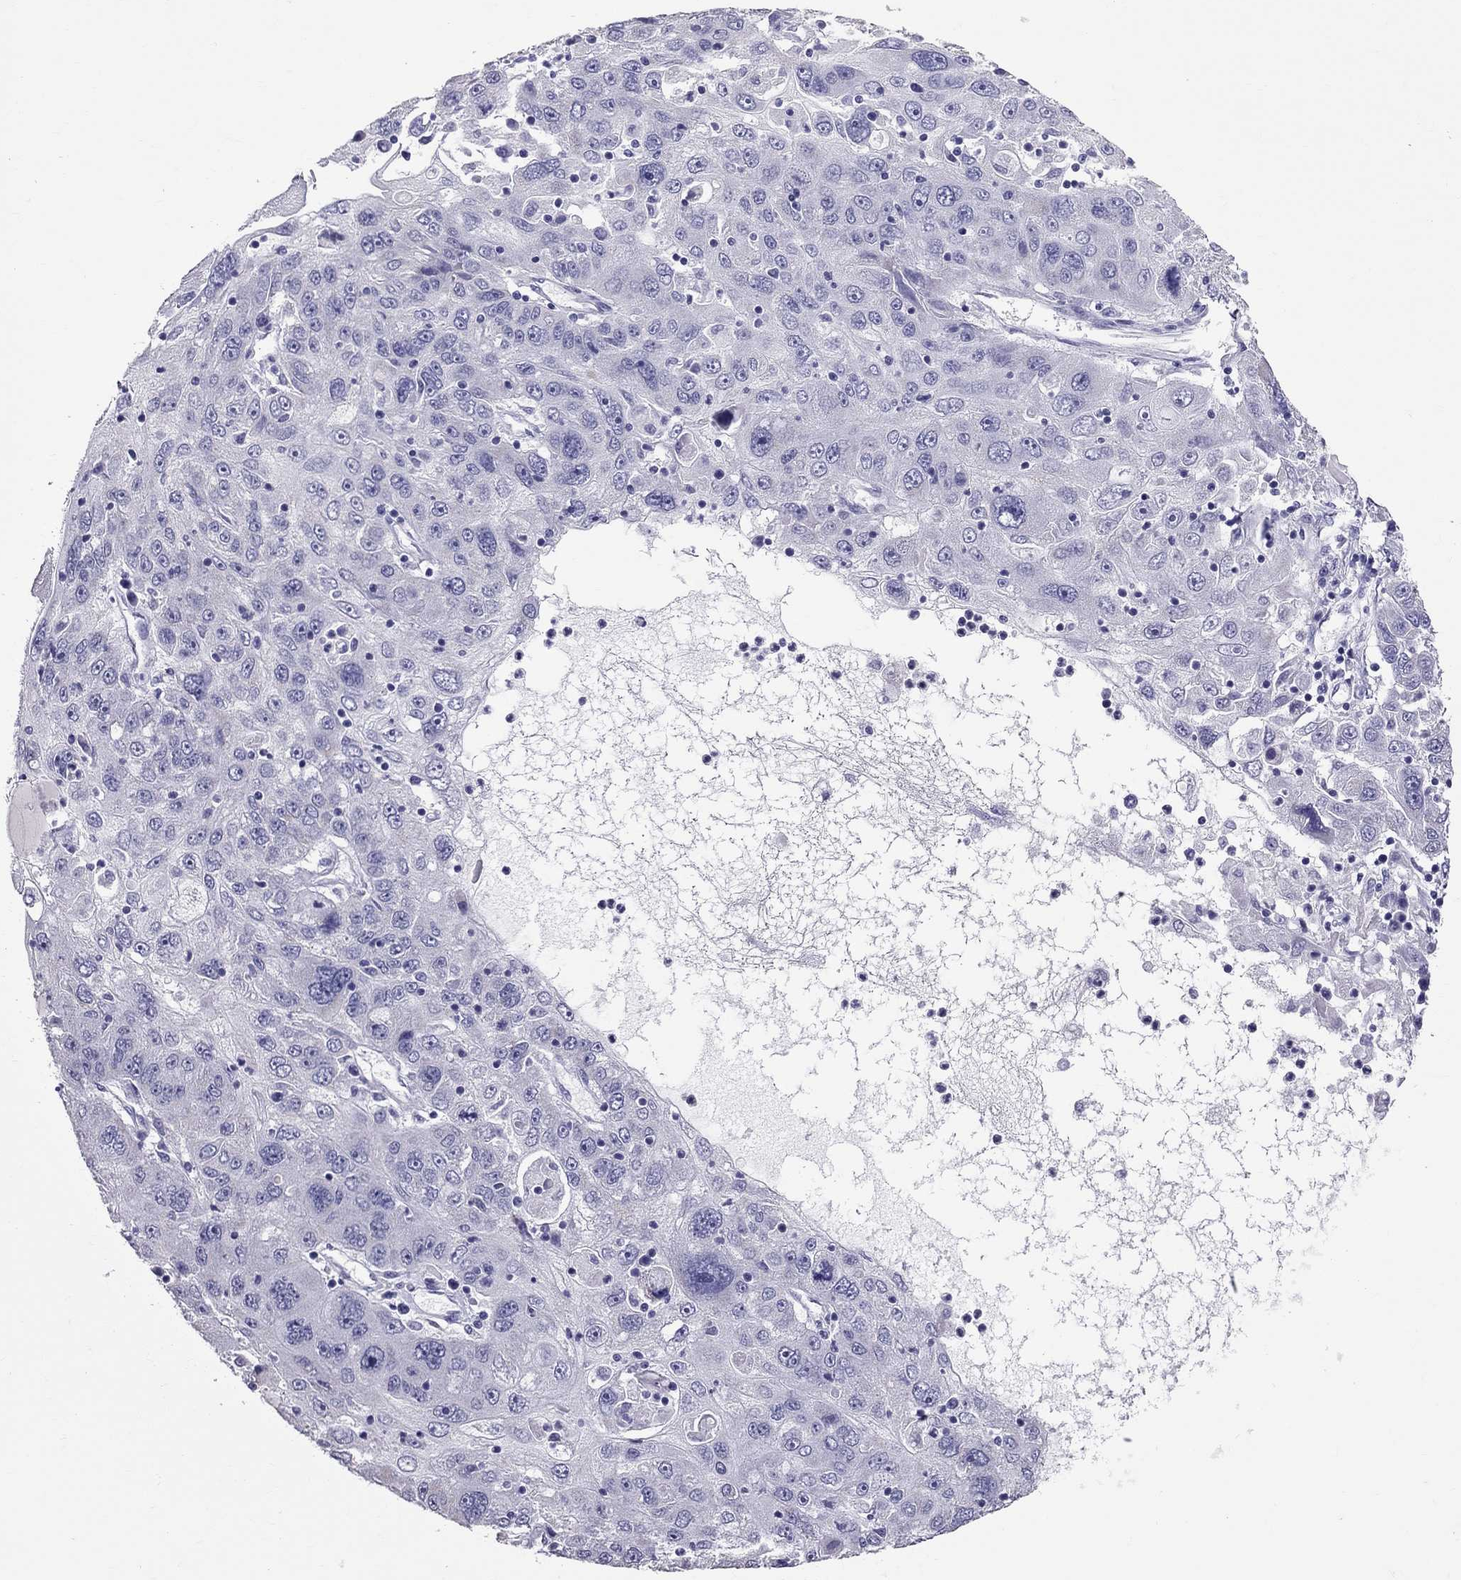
{"staining": {"intensity": "negative", "quantity": "none", "location": "none"}, "tissue": "stomach cancer", "cell_type": "Tumor cells", "image_type": "cancer", "snomed": [{"axis": "morphology", "description": "Adenocarcinoma, NOS"}, {"axis": "topography", "description": "Stomach"}], "caption": "High magnification brightfield microscopy of stomach cancer stained with DAB (brown) and counterstained with hematoxylin (blue): tumor cells show no significant positivity. (IHC, brightfield microscopy, high magnification).", "gene": "TTLL13", "patient": {"sex": "male", "age": 56}}